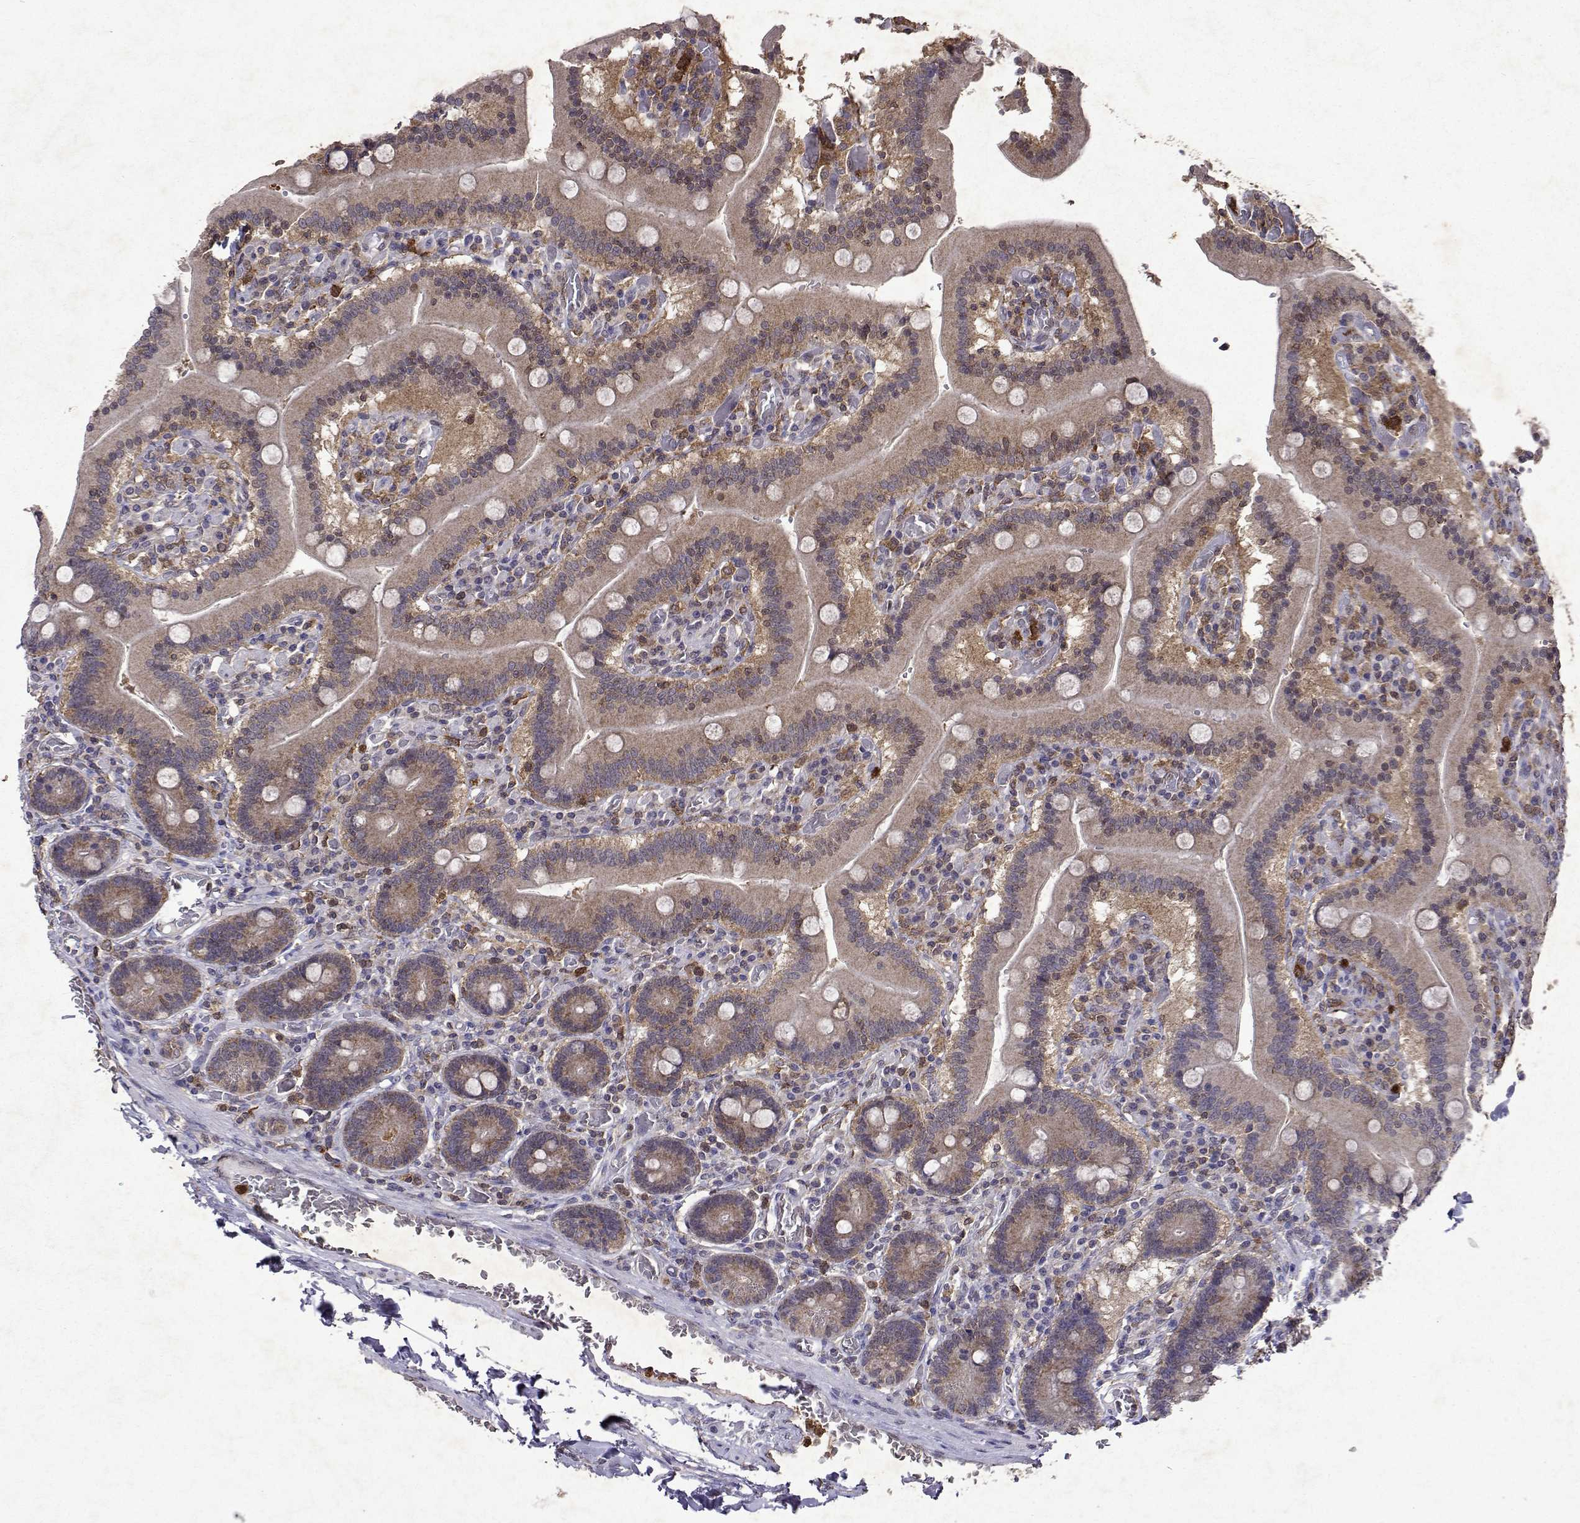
{"staining": {"intensity": "moderate", "quantity": ">75%", "location": "cytoplasmic/membranous"}, "tissue": "duodenum", "cell_type": "Glandular cells", "image_type": "normal", "snomed": [{"axis": "morphology", "description": "Normal tissue, NOS"}, {"axis": "topography", "description": "Duodenum"}], "caption": "This is a micrograph of immunohistochemistry staining of benign duodenum, which shows moderate positivity in the cytoplasmic/membranous of glandular cells.", "gene": "APAF1", "patient": {"sex": "female", "age": 62}}